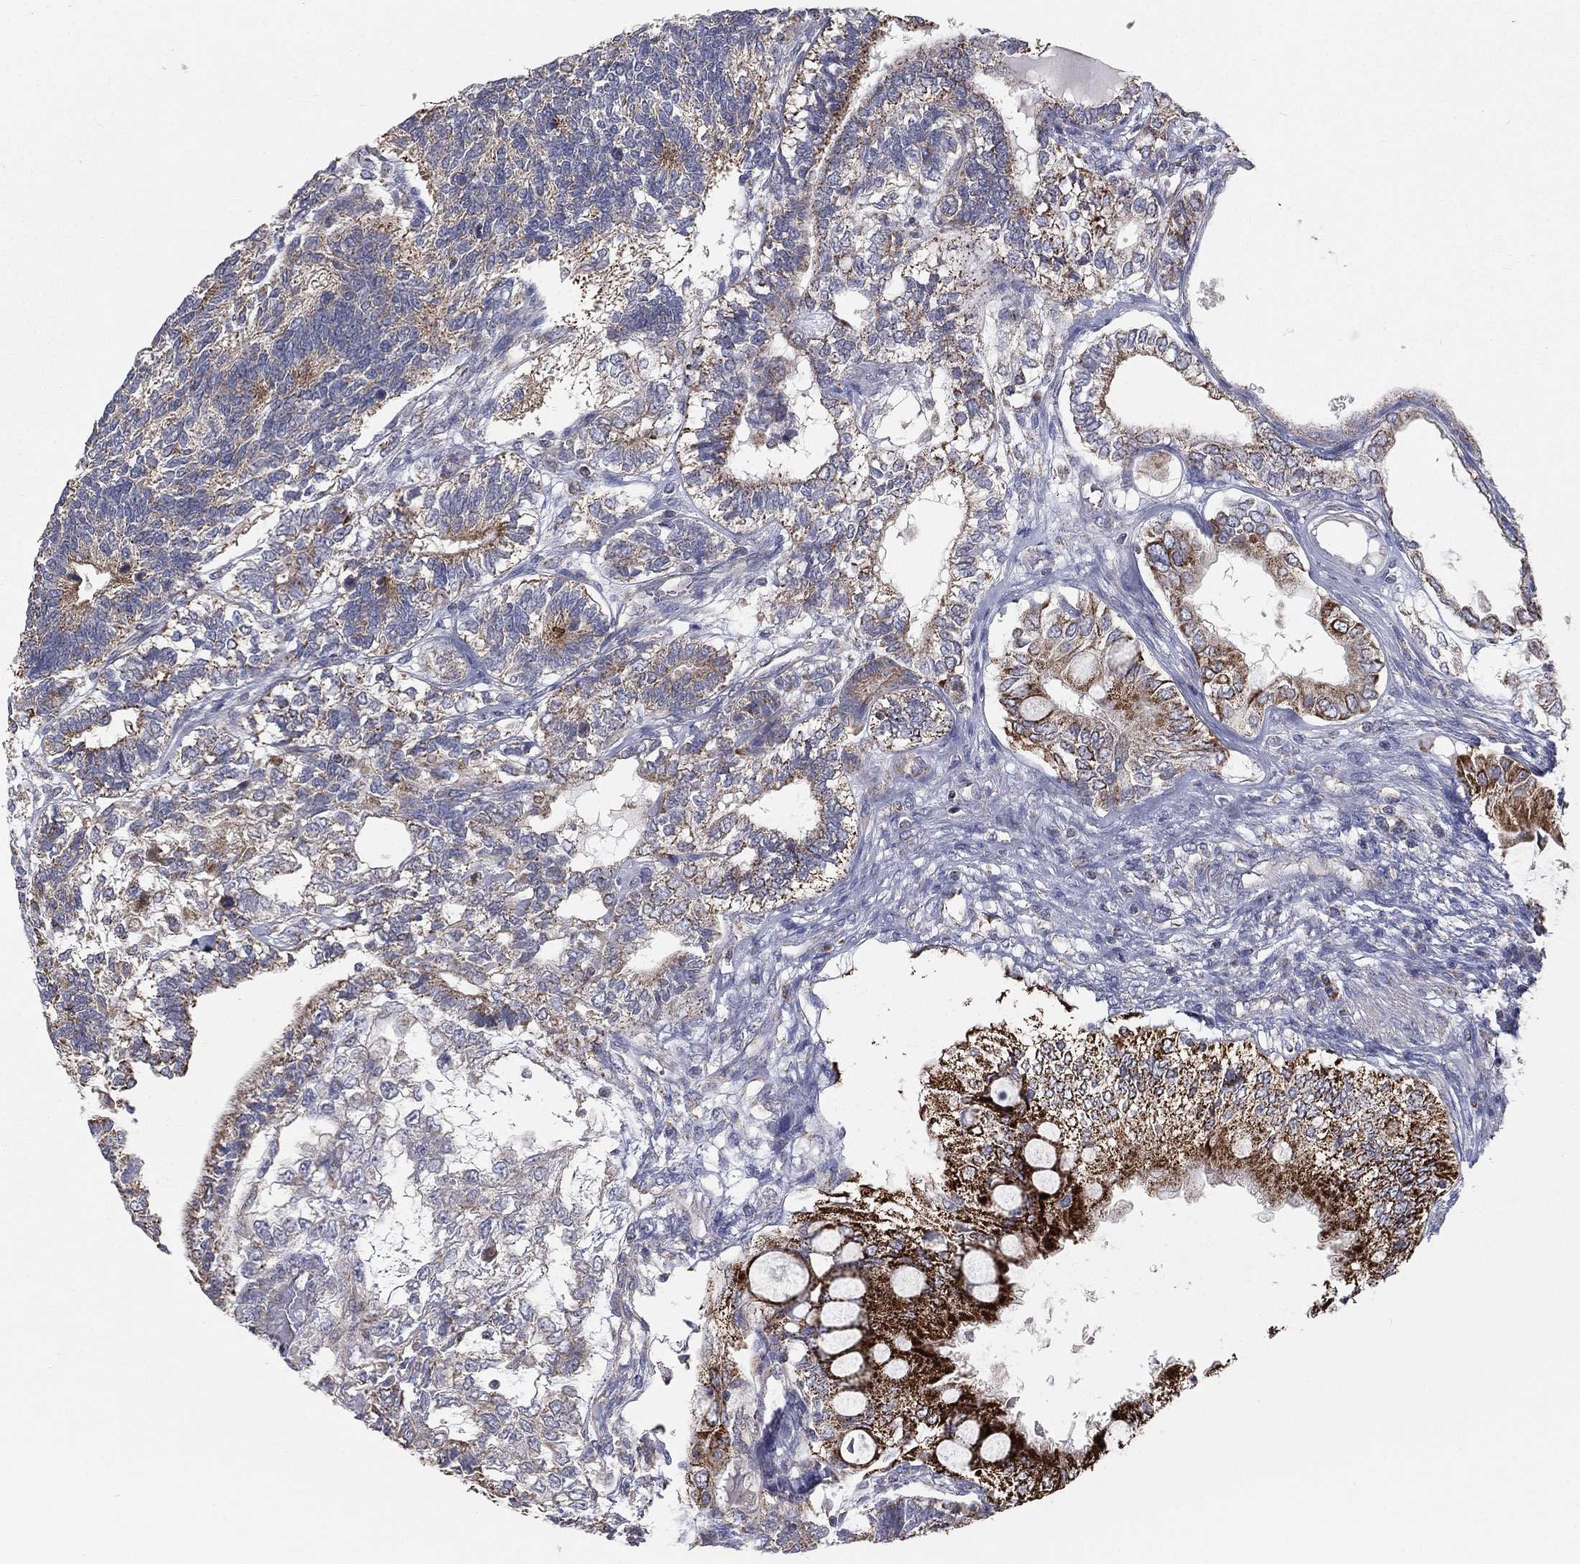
{"staining": {"intensity": "moderate", "quantity": "<25%", "location": "cytoplasmic/membranous"}, "tissue": "testis cancer", "cell_type": "Tumor cells", "image_type": "cancer", "snomed": [{"axis": "morphology", "description": "Seminoma, NOS"}, {"axis": "morphology", "description": "Carcinoma, Embryonal, NOS"}, {"axis": "topography", "description": "Testis"}], "caption": "High-magnification brightfield microscopy of testis cancer (seminoma) stained with DAB (brown) and counterstained with hematoxylin (blue). tumor cells exhibit moderate cytoplasmic/membranous staining is present in approximately<25% of cells.", "gene": "HADH", "patient": {"sex": "male", "age": 41}}